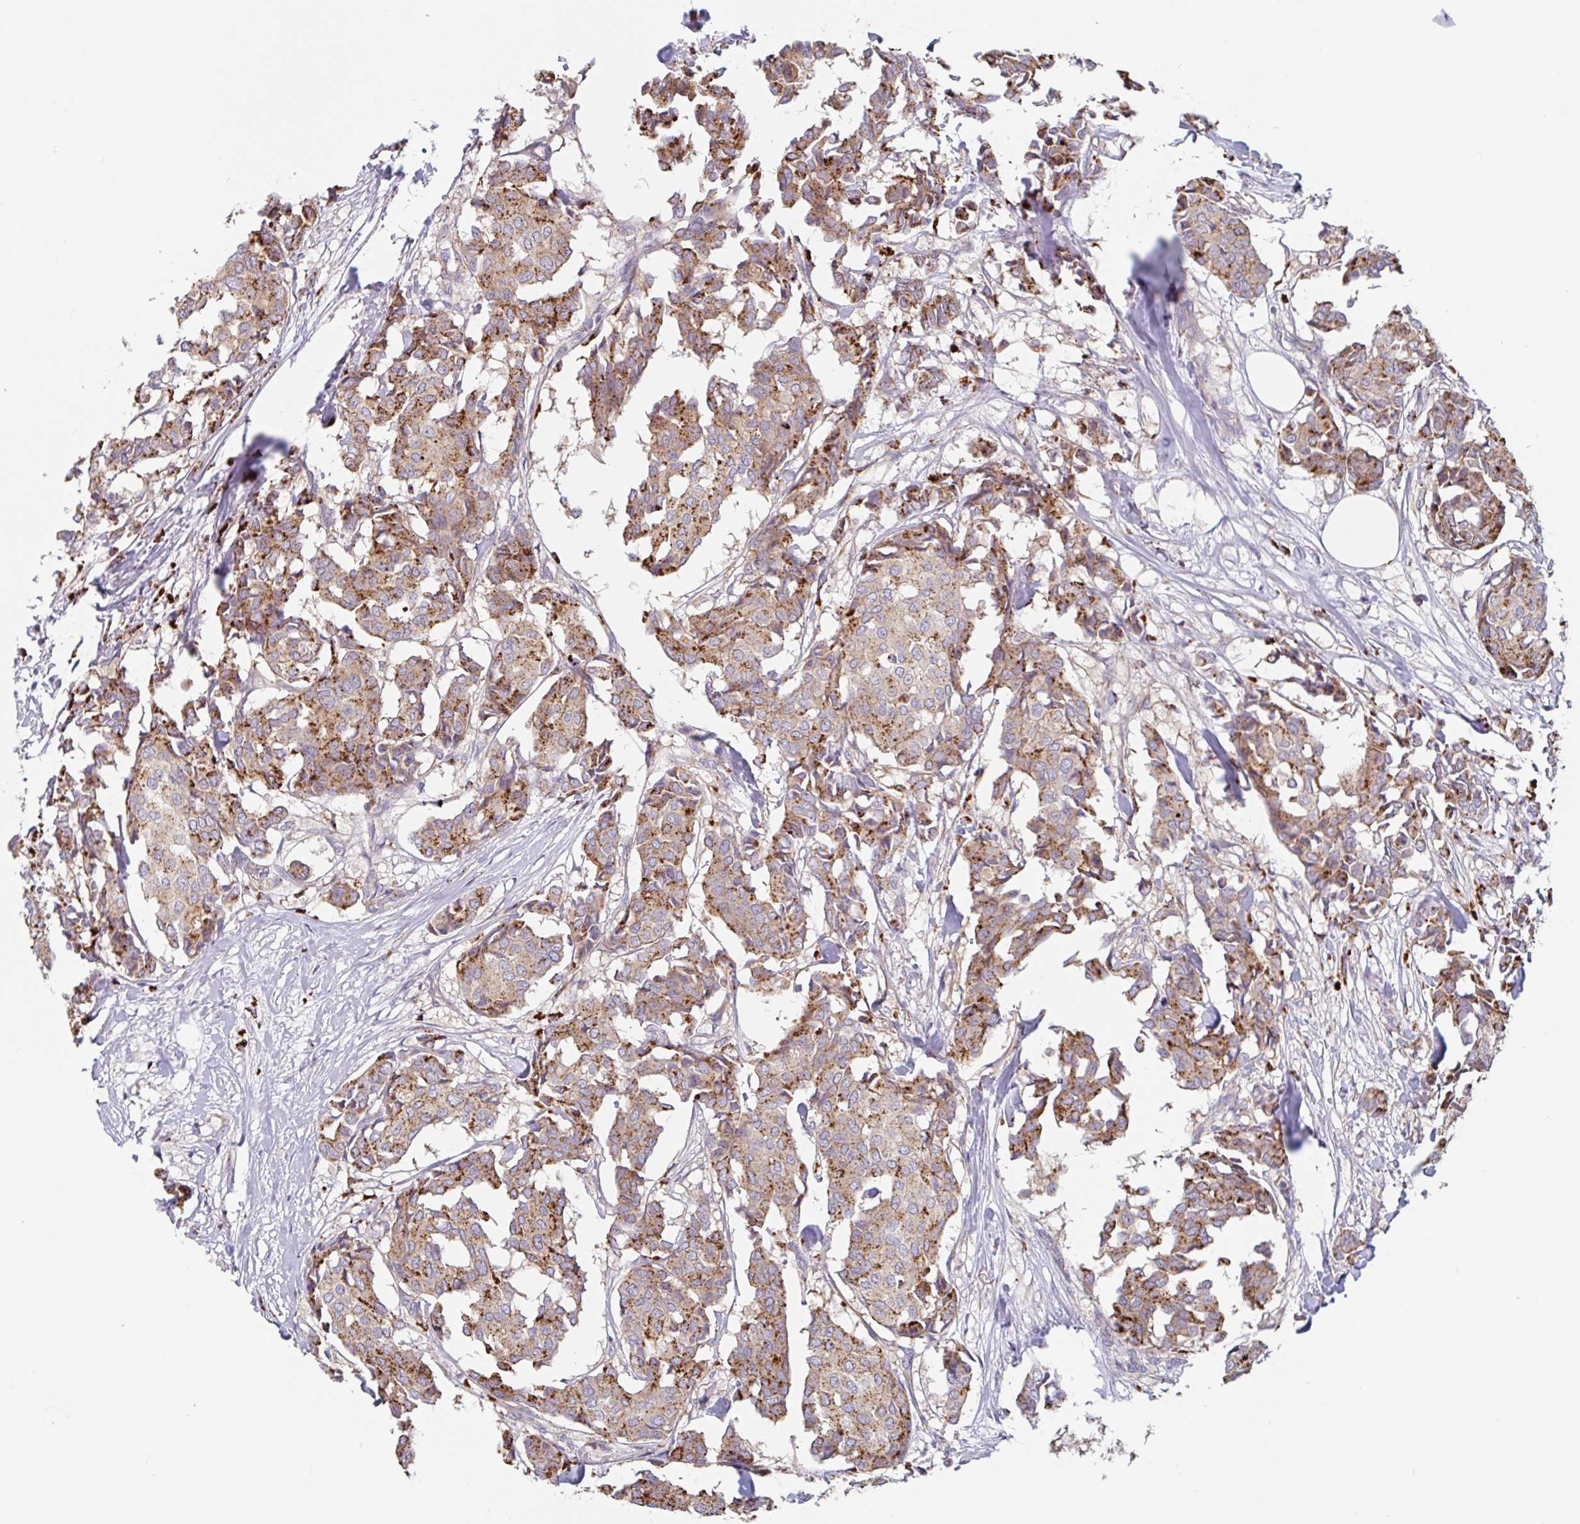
{"staining": {"intensity": "moderate", "quantity": ">75%", "location": "cytoplasmic/membranous"}, "tissue": "breast cancer", "cell_type": "Tumor cells", "image_type": "cancer", "snomed": [{"axis": "morphology", "description": "Duct carcinoma"}, {"axis": "topography", "description": "Breast"}], "caption": "An immunohistochemistry image of tumor tissue is shown. Protein staining in brown labels moderate cytoplasmic/membranous positivity in breast cancer within tumor cells. The protein of interest is stained brown, and the nuclei are stained in blue (DAB IHC with brightfield microscopy, high magnification).", "gene": "LENG9", "patient": {"sex": "female", "age": 75}}